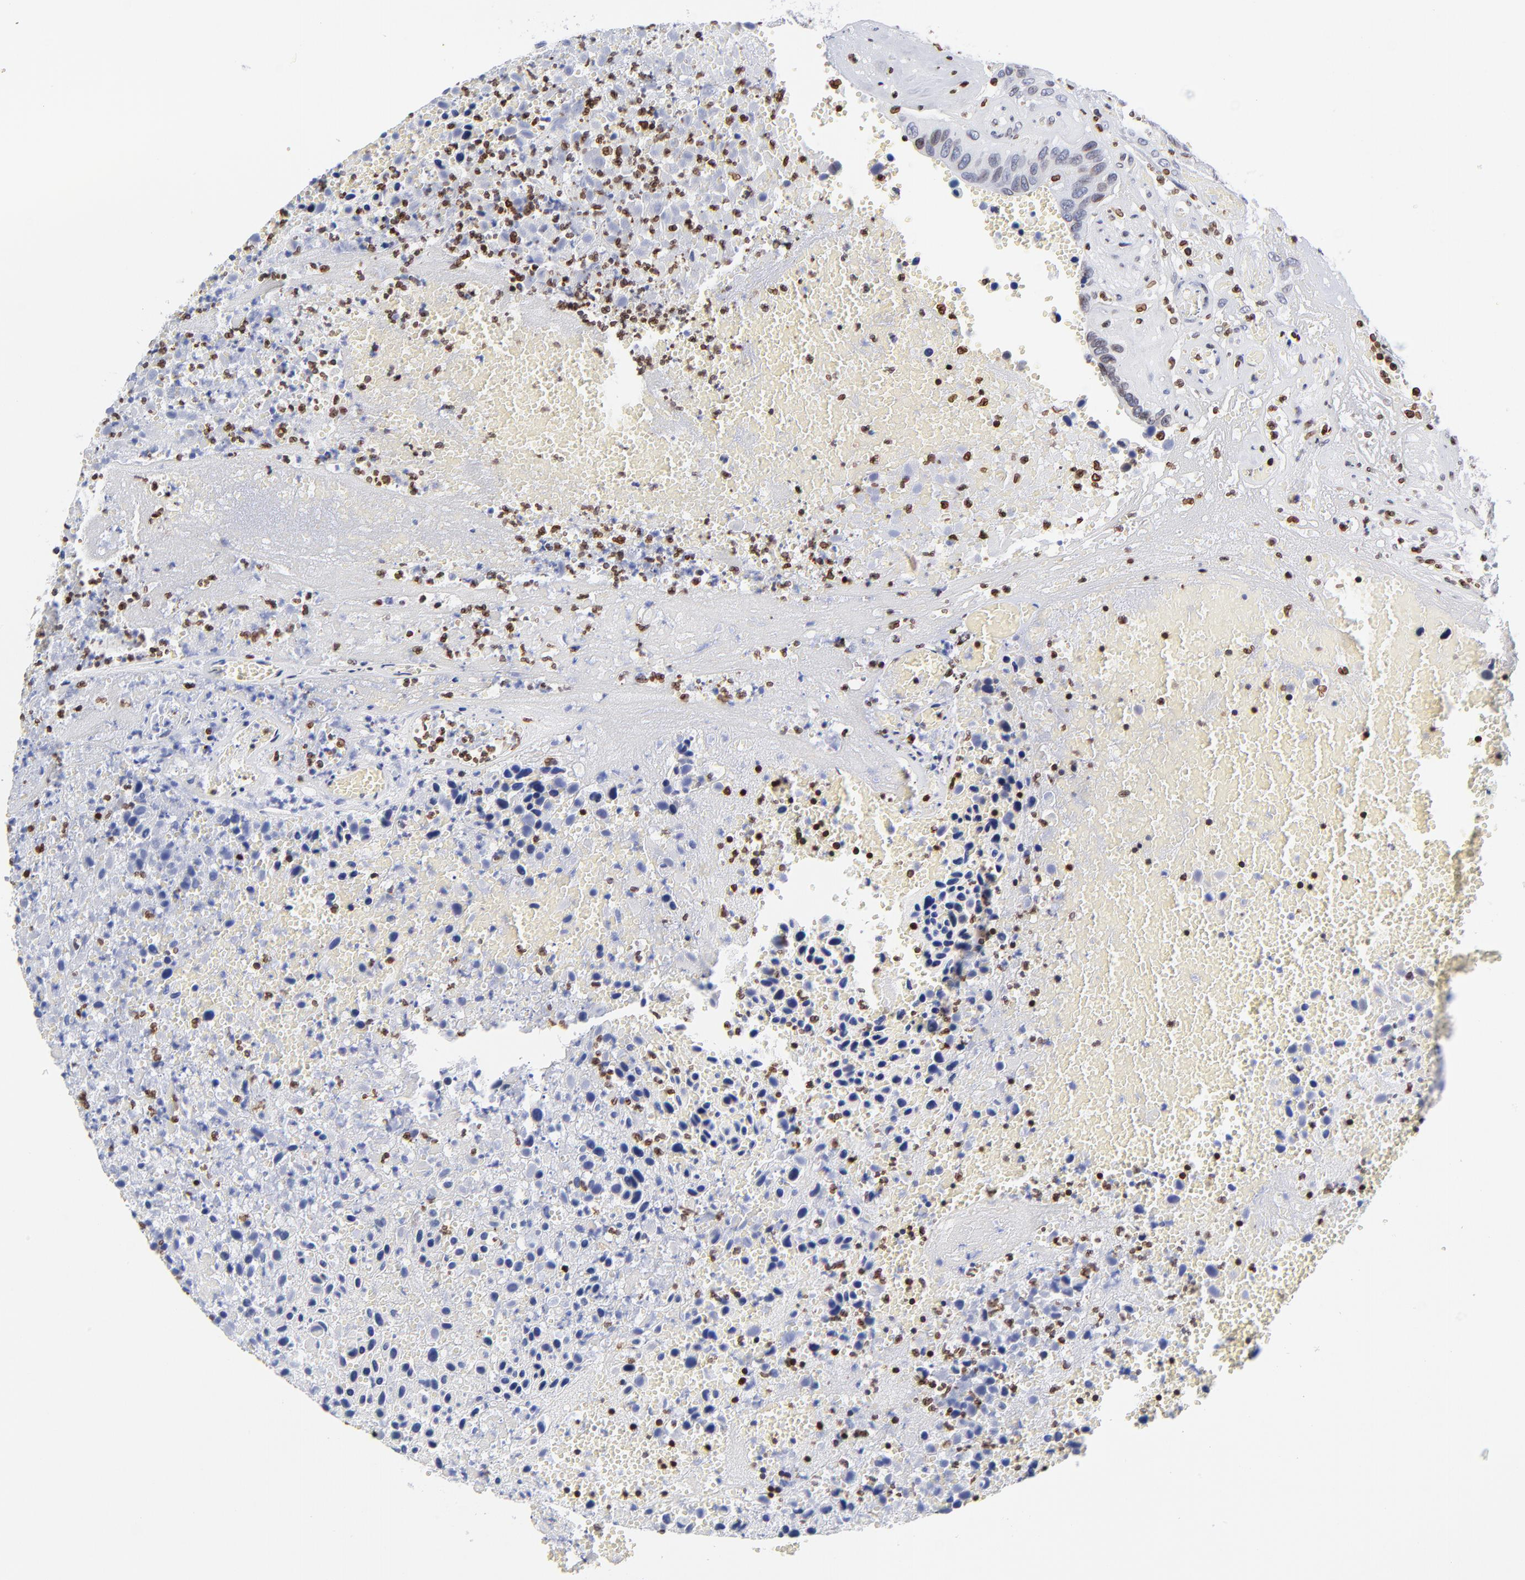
{"staining": {"intensity": "moderate", "quantity": "25%-75%", "location": "cytoplasmic/membranous,nuclear"}, "tissue": "urothelial cancer", "cell_type": "Tumor cells", "image_type": "cancer", "snomed": [{"axis": "morphology", "description": "Urothelial carcinoma, High grade"}, {"axis": "topography", "description": "Urinary bladder"}], "caption": "An image of human high-grade urothelial carcinoma stained for a protein reveals moderate cytoplasmic/membranous and nuclear brown staining in tumor cells. (Brightfield microscopy of DAB IHC at high magnification).", "gene": "THAP7", "patient": {"sex": "male", "age": 66}}